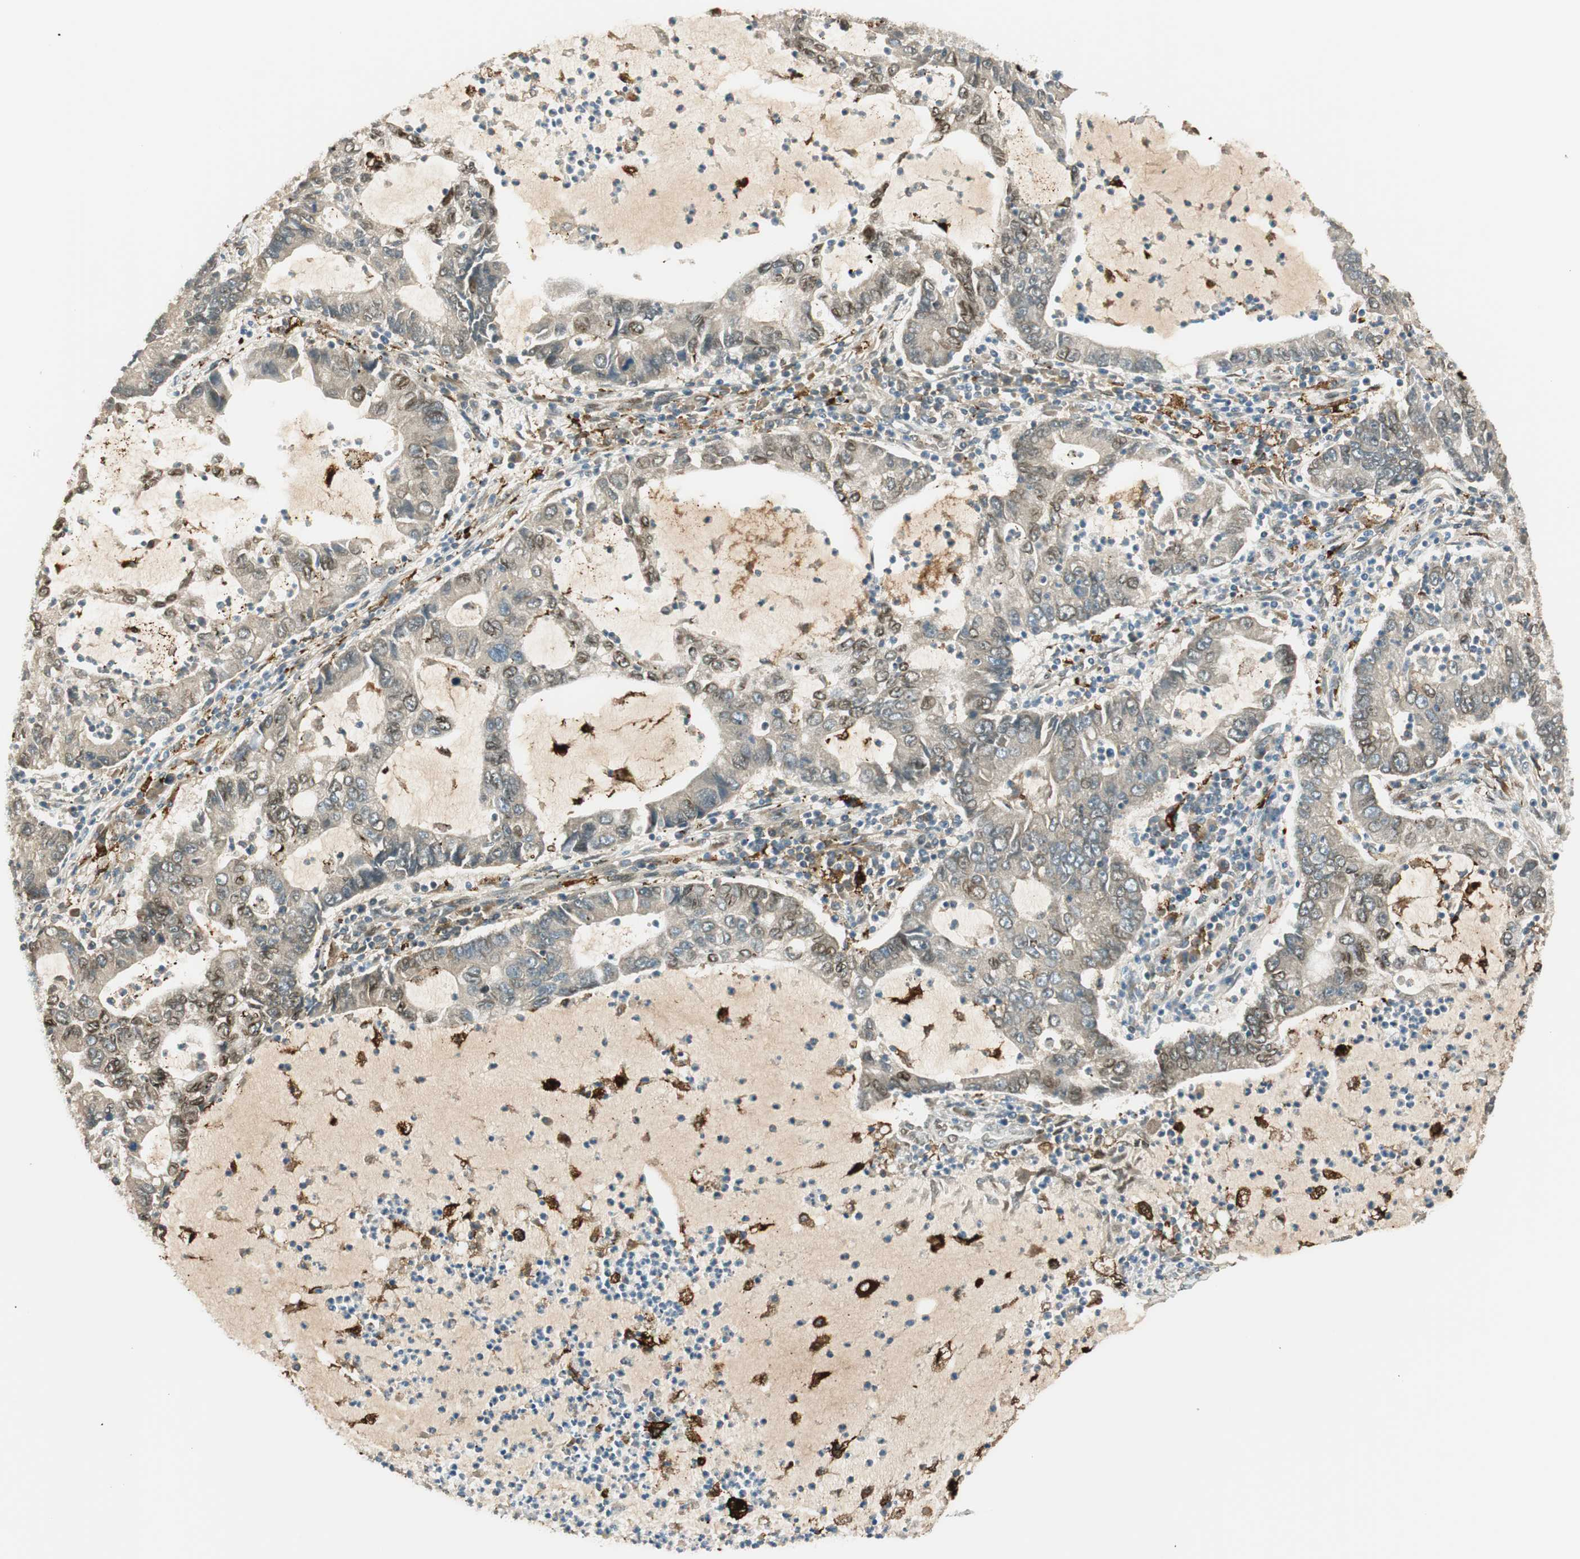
{"staining": {"intensity": "weak", "quantity": "<25%", "location": "cytoplasmic/membranous"}, "tissue": "lung cancer", "cell_type": "Tumor cells", "image_type": "cancer", "snomed": [{"axis": "morphology", "description": "Adenocarcinoma, NOS"}, {"axis": "topography", "description": "Lung"}], "caption": "Tumor cells show no significant expression in lung adenocarcinoma.", "gene": "TMEM260", "patient": {"sex": "female", "age": 51}}